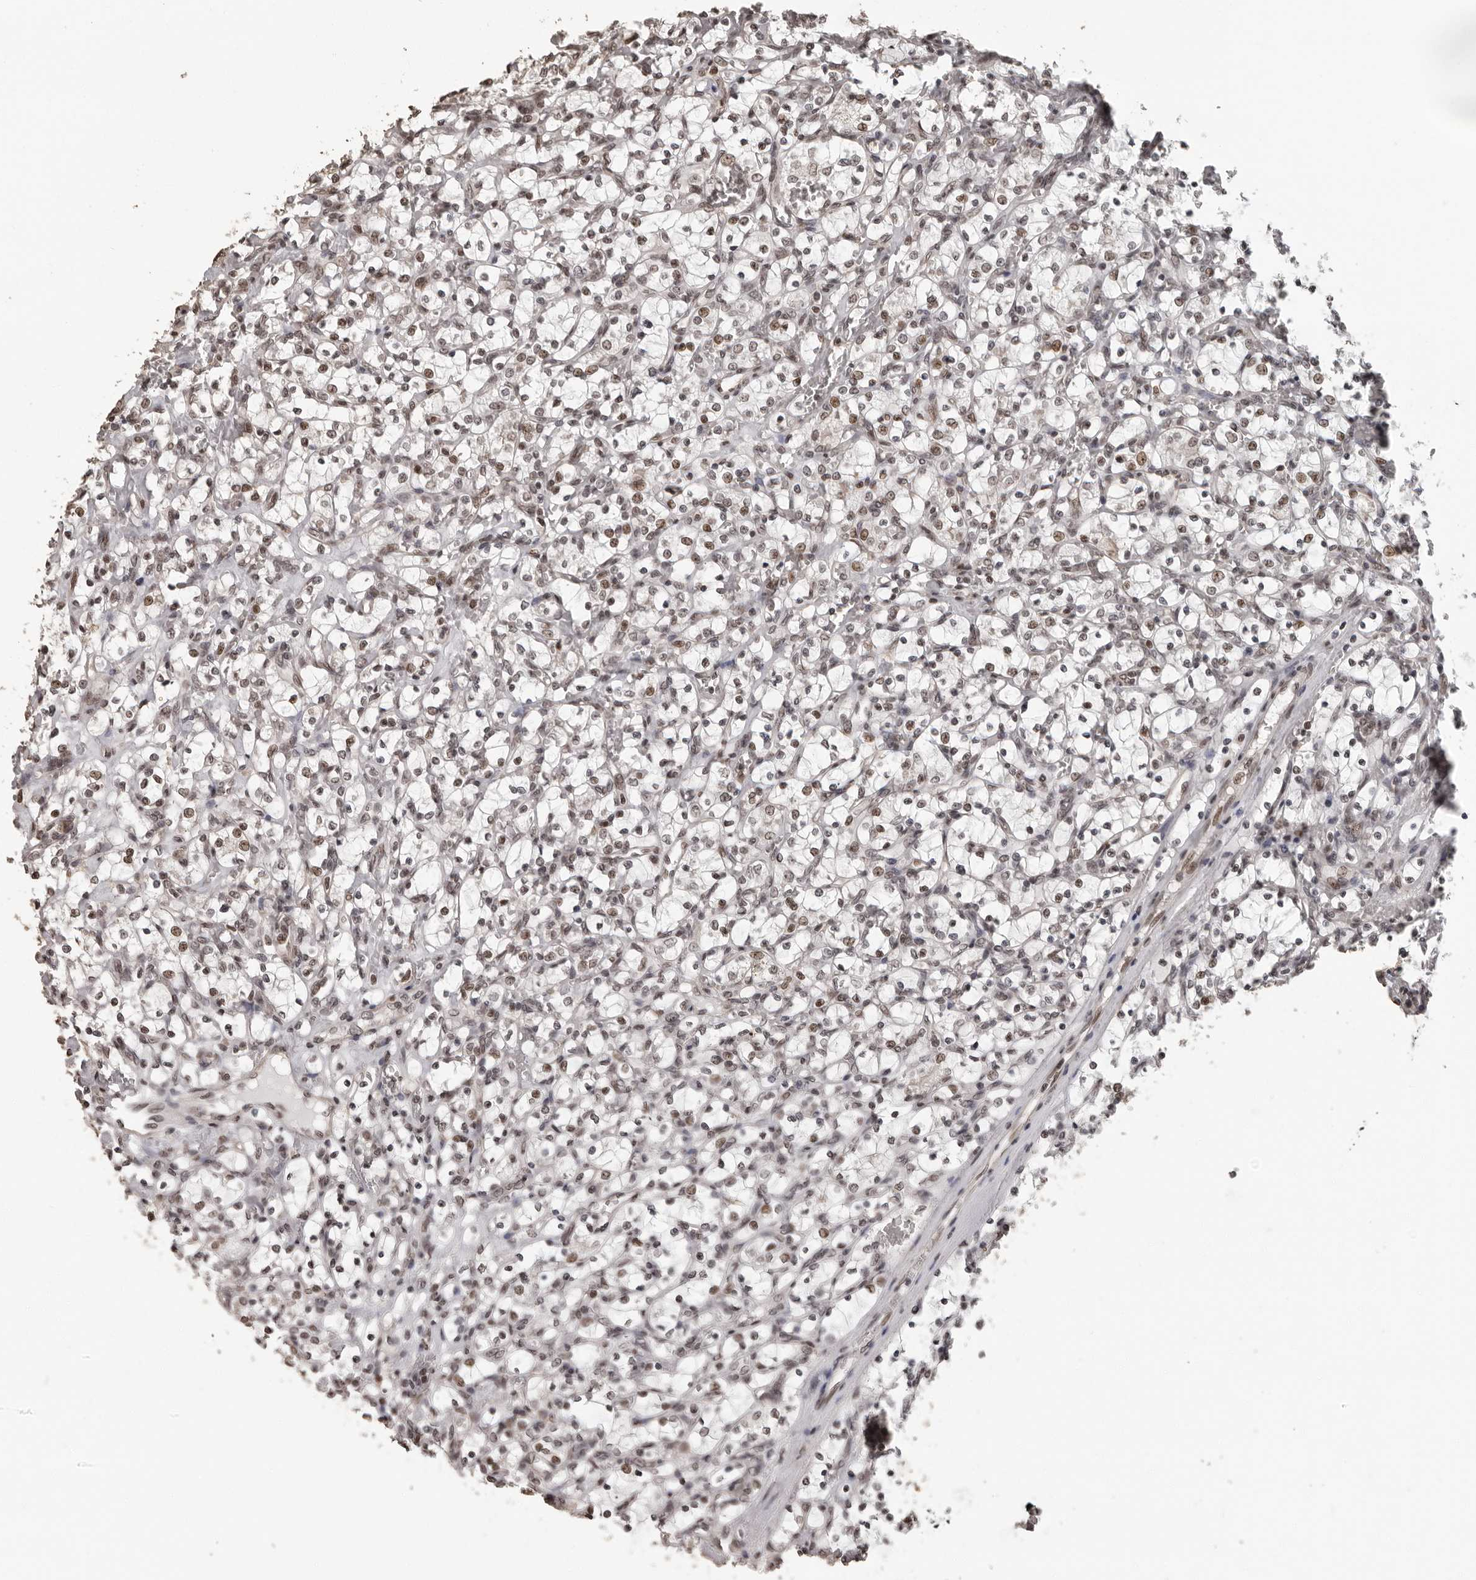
{"staining": {"intensity": "weak", "quantity": "25%-75%", "location": "nuclear"}, "tissue": "renal cancer", "cell_type": "Tumor cells", "image_type": "cancer", "snomed": [{"axis": "morphology", "description": "Adenocarcinoma, NOS"}, {"axis": "topography", "description": "Kidney"}], "caption": "Renal cancer (adenocarcinoma) stained with IHC displays weak nuclear staining in about 25%-75% of tumor cells.", "gene": "ORC1", "patient": {"sex": "female", "age": 69}}